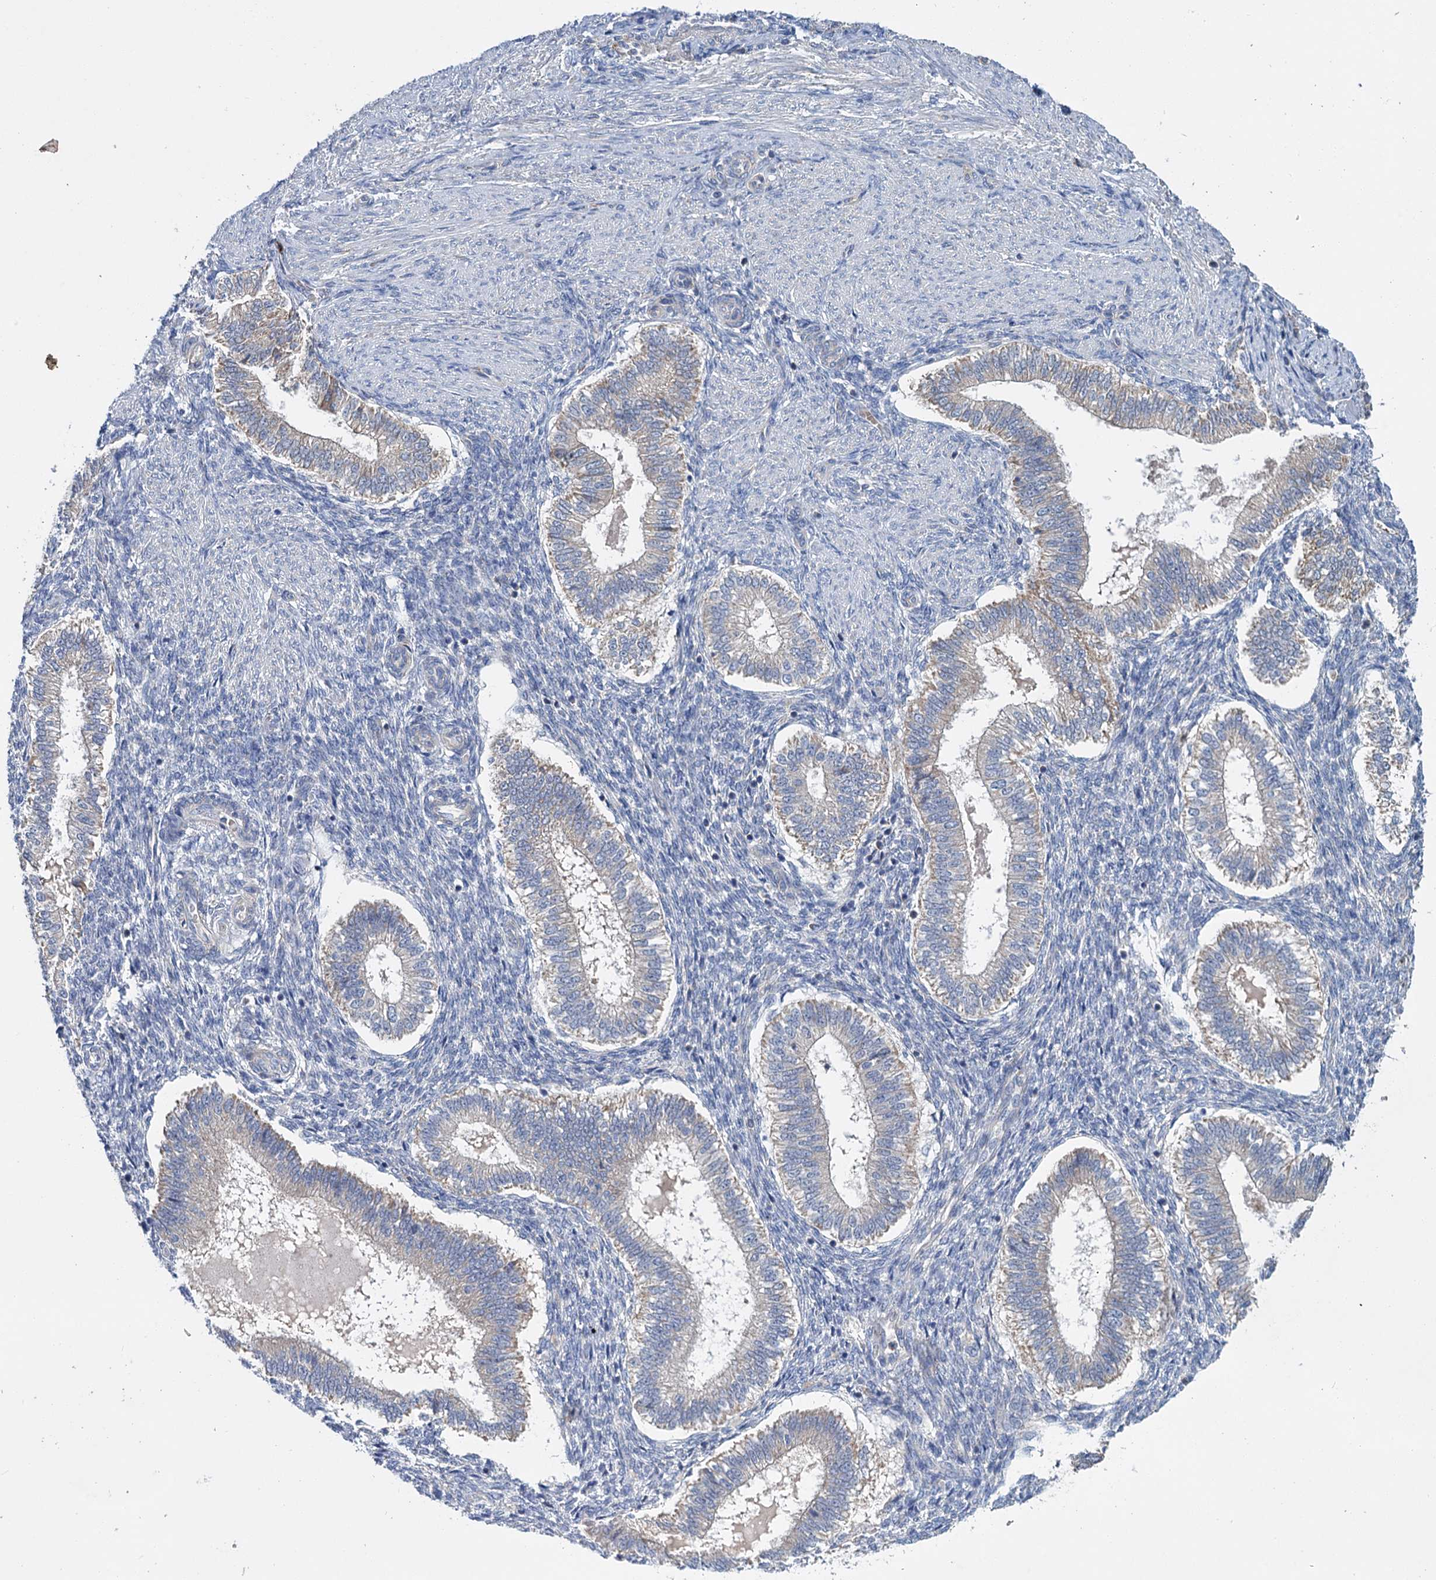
{"staining": {"intensity": "negative", "quantity": "none", "location": "none"}, "tissue": "endometrium", "cell_type": "Cells in endometrial stroma", "image_type": "normal", "snomed": [{"axis": "morphology", "description": "Normal tissue, NOS"}, {"axis": "topography", "description": "Endometrium"}], "caption": "This is an immunohistochemistry (IHC) photomicrograph of benign endometrium. There is no positivity in cells in endometrial stroma.", "gene": "DYNC2H1", "patient": {"sex": "female", "age": 25}}